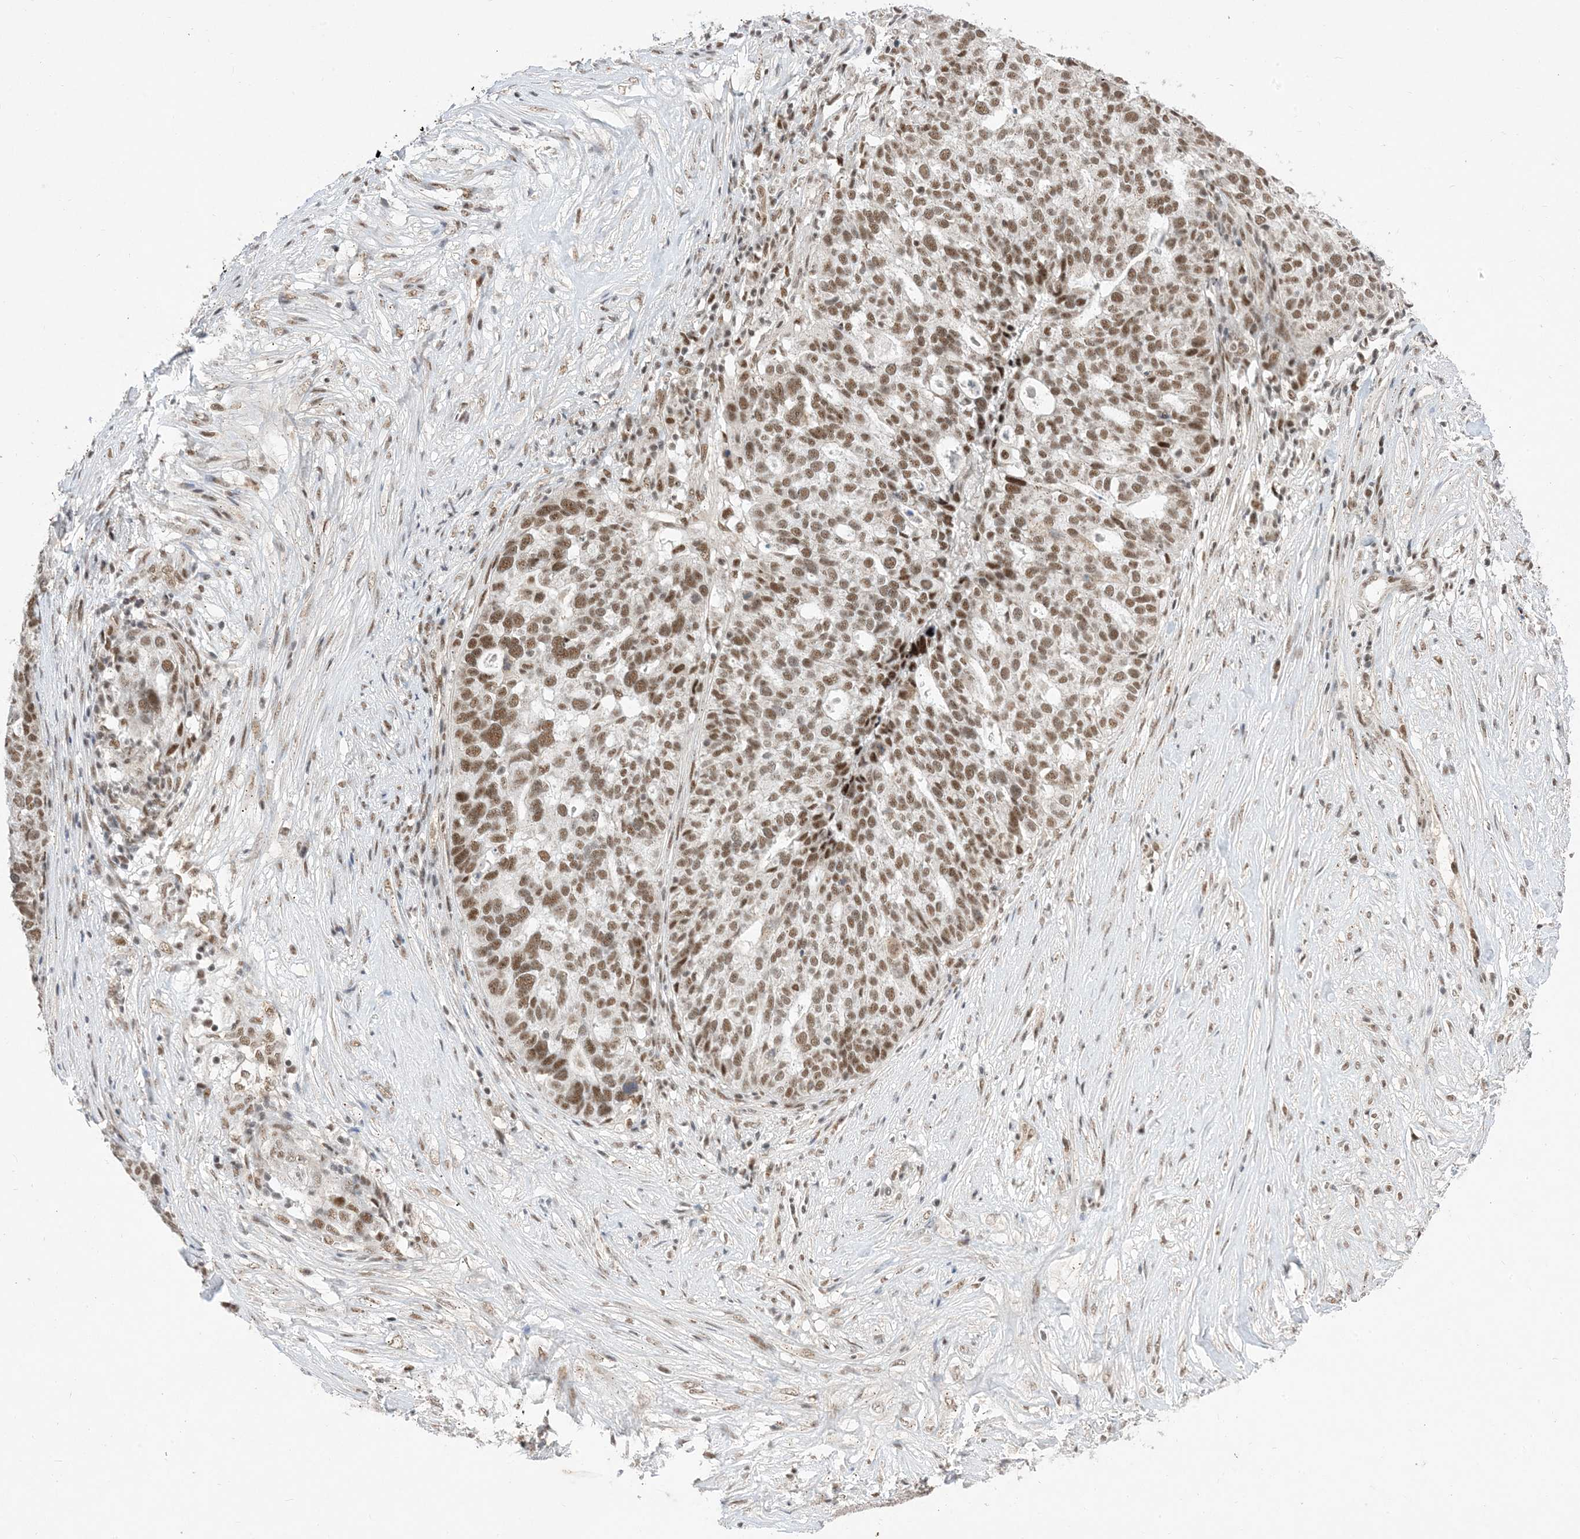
{"staining": {"intensity": "moderate", "quantity": ">75%", "location": "nuclear"}, "tissue": "ovarian cancer", "cell_type": "Tumor cells", "image_type": "cancer", "snomed": [{"axis": "morphology", "description": "Cystadenocarcinoma, serous, NOS"}, {"axis": "topography", "description": "Ovary"}], "caption": "Brown immunohistochemical staining in ovarian cancer reveals moderate nuclear positivity in approximately >75% of tumor cells. The staining was performed using DAB, with brown indicating positive protein expression. Nuclei are stained blue with hematoxylin.", "gene": "SF3A3", "patient": {"sex": "female", "age": 59}}